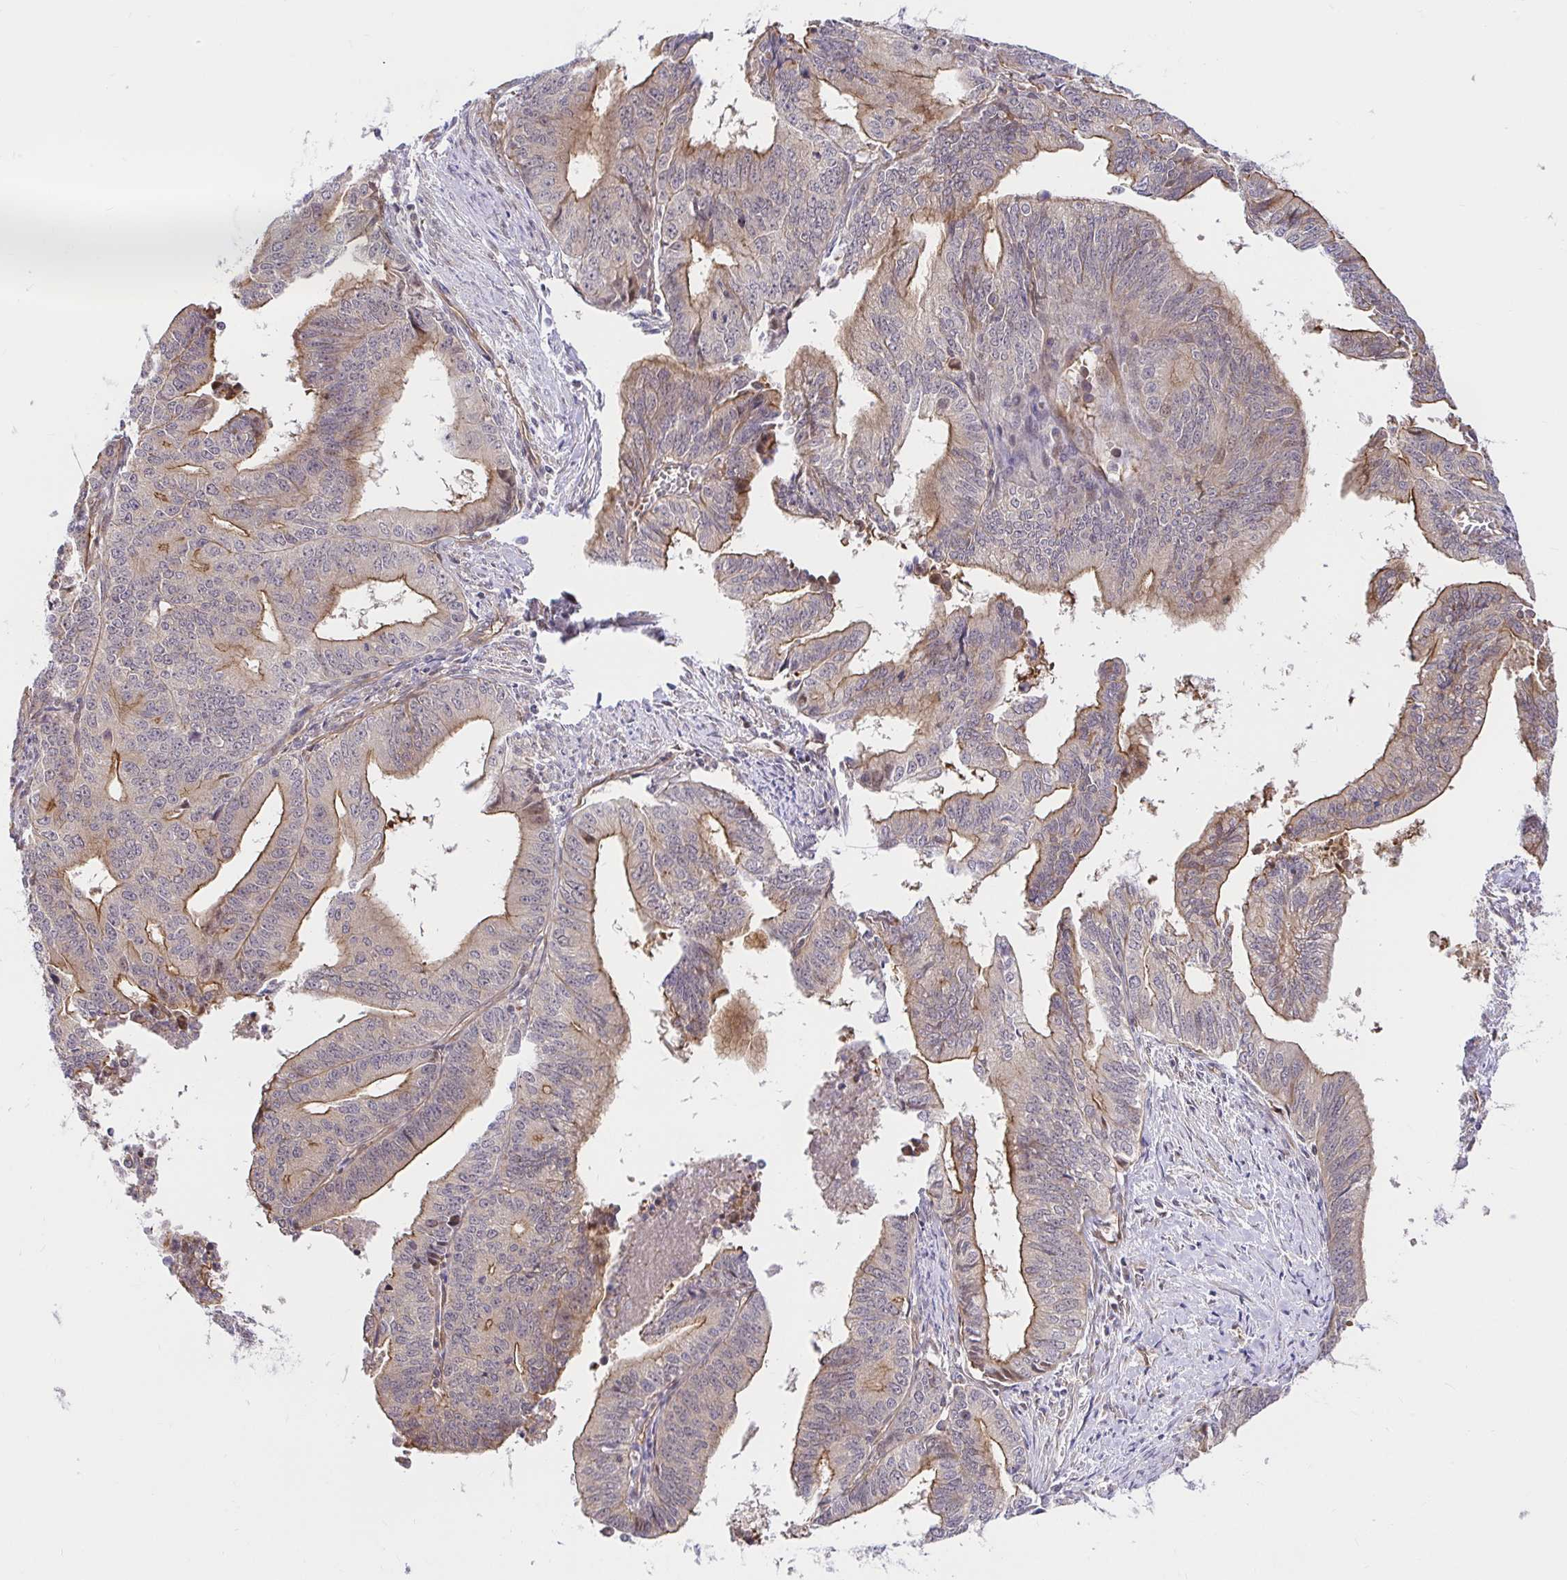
{"staining": {"intensity": "moderate", "quantity": "25%-75%", "location": "cytoplasmic/membranous"}, "tissue": "endometrial cancer", "cell_type": "Tumor cells", "image_type": "cancer", "snomed": [{"axis": "morphology", "description": "Adenocarcinoma, NOS"}, {"axis": "topography", "description": "Endometrium"}], "caption": "Immunohistochemistry staining of adenocarcinoma (endometrial), which displays medium levels of moderate cytoplasmic/membranous staining in about 25%-75% of tumor cells indicating moderate cytoplasmic/membranous protein positivity. The staining was performed using DAB (3,3'-diaminobenzidine) (brown) for protein detection and nuclei were counterstained in hematoxylin (blue).", "gene": "TRIM55", "patient": {"sex": "female", "age": 65}}